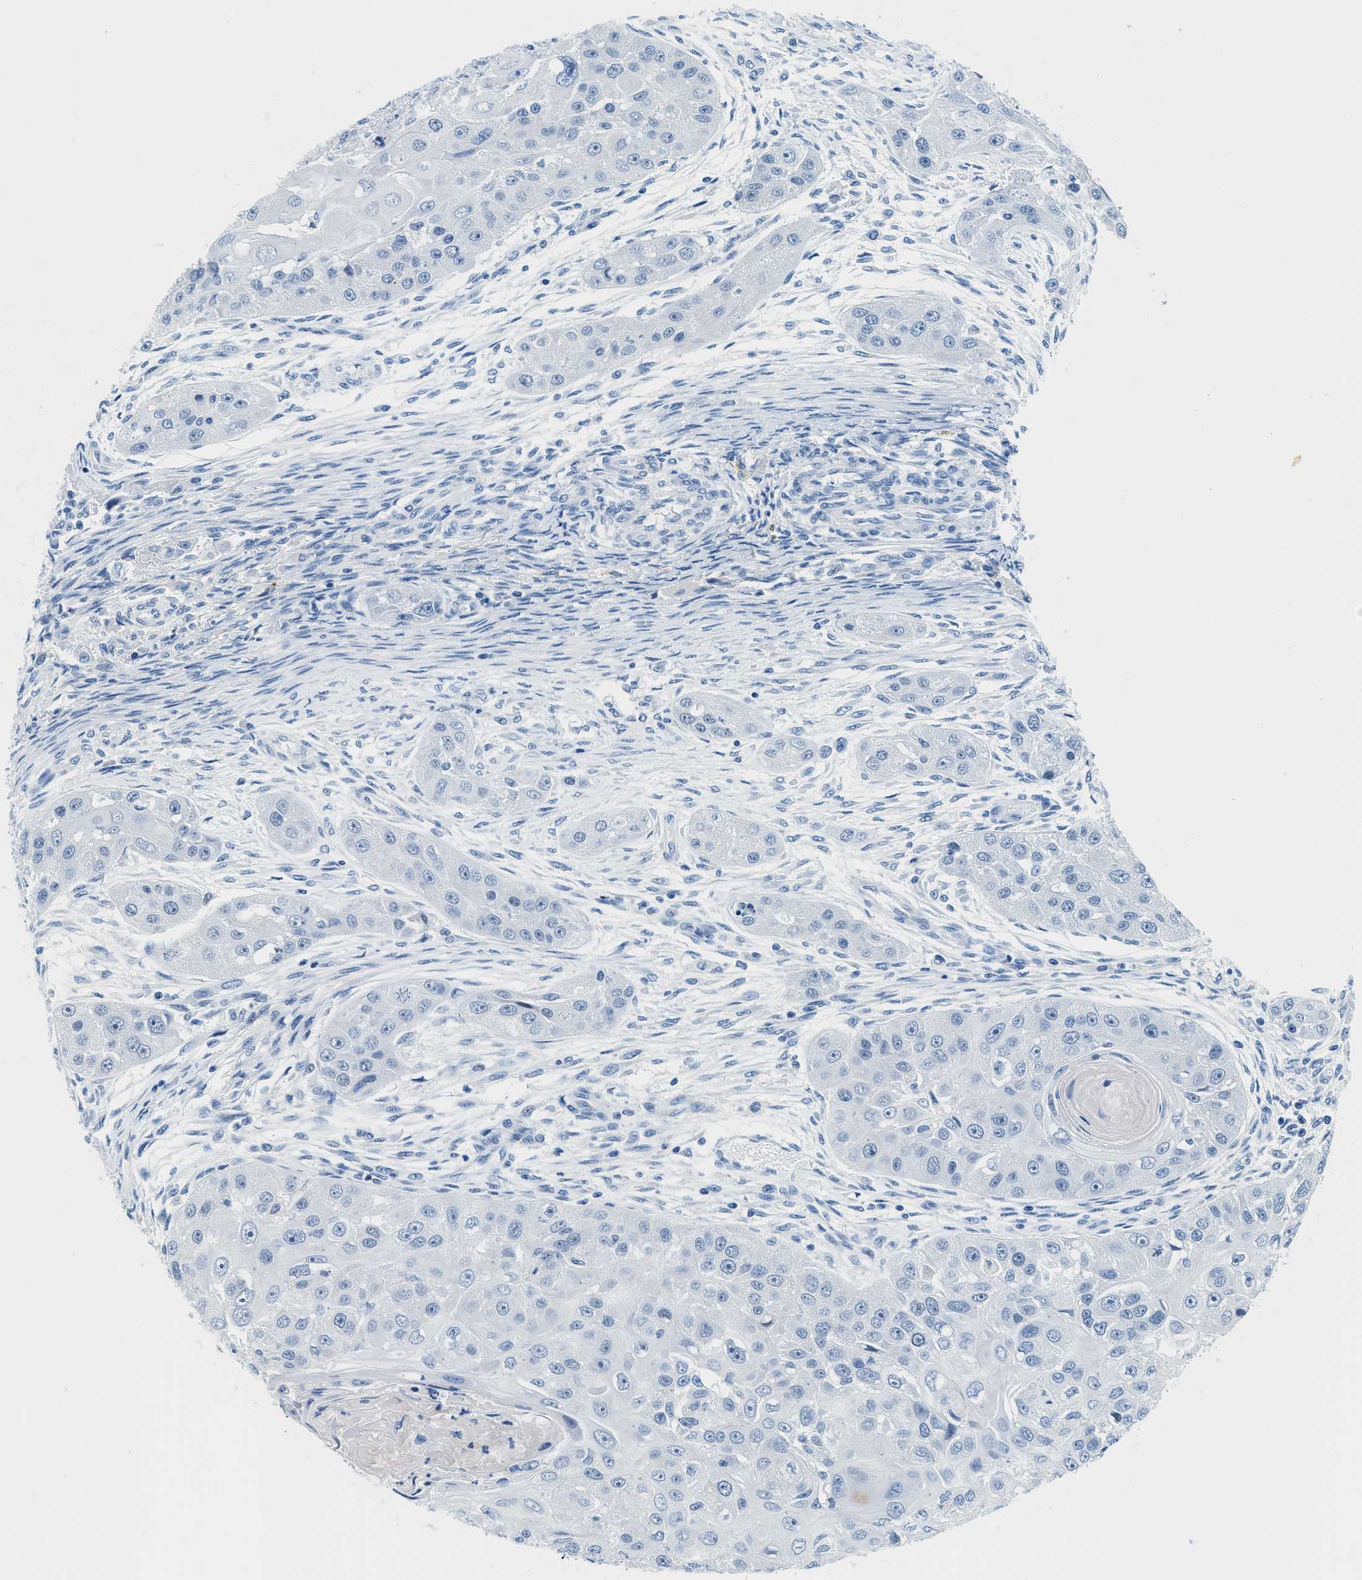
{"staining": {"intensity": "negative", "quantity": "none", "location": "none"}, "tissue": "head and neck cancer", "cell_type": "Tumor cells", "image_type": "cancer", "snomed": [{"axis": "morphology", "description": "Normal tissue, NOS"}, {"axis": "morphology", "description": "Squamous cell carcinoma, NOS"}, {"axis": "topography", "description": "Skeletal muscle"}, {"axis": "topography", "description": "Head-Neck"}], "caption": "Immunohistochemistry (IHC) photomicrograph of head and neck cancer (squamous cell carcinoma) stained for a protein (brown), which exhibits no positivity in tumor cells.", "gene": "MBL2", "patient": {"sex": "male", "age": 51}}